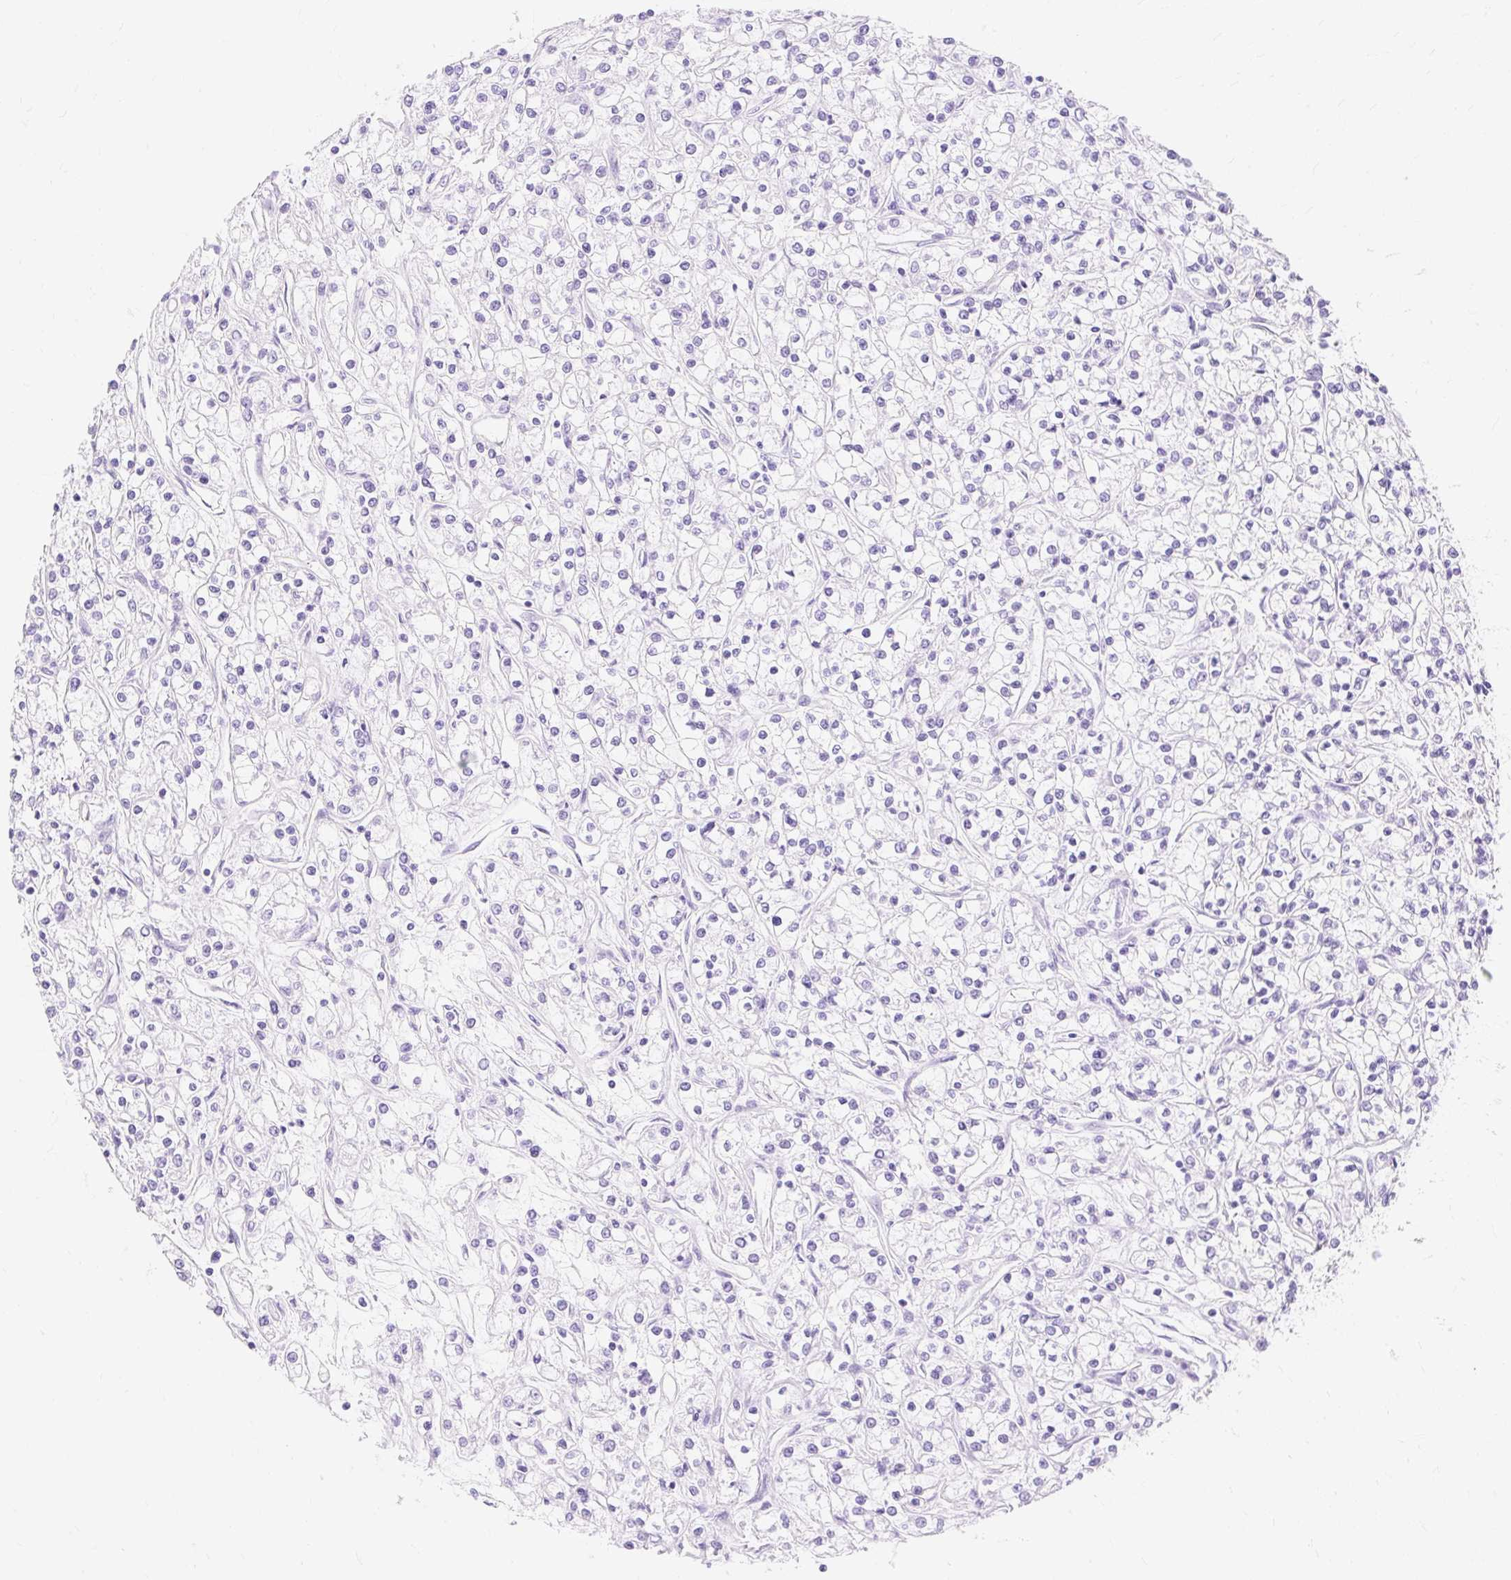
{"staining": {"intensity": "negative", "quantity": "none", "location": "none"}, "tissue": "renal cancer", "cell_type": "Tumor cells", "image_type": "cancer", "snomed": [{"axis": "morphology", "description": "Adenocarcinoma, NOS"}, {"axis": "topography", "description": "Kidney"}], "caption": "Adenocarcinoma (renal) stained for a protein using immunohistochemistry (IHC) demonstrates no positivity tumor cells.", "gene": "MBP", "patient": {"sex": "female", "age": 59}}